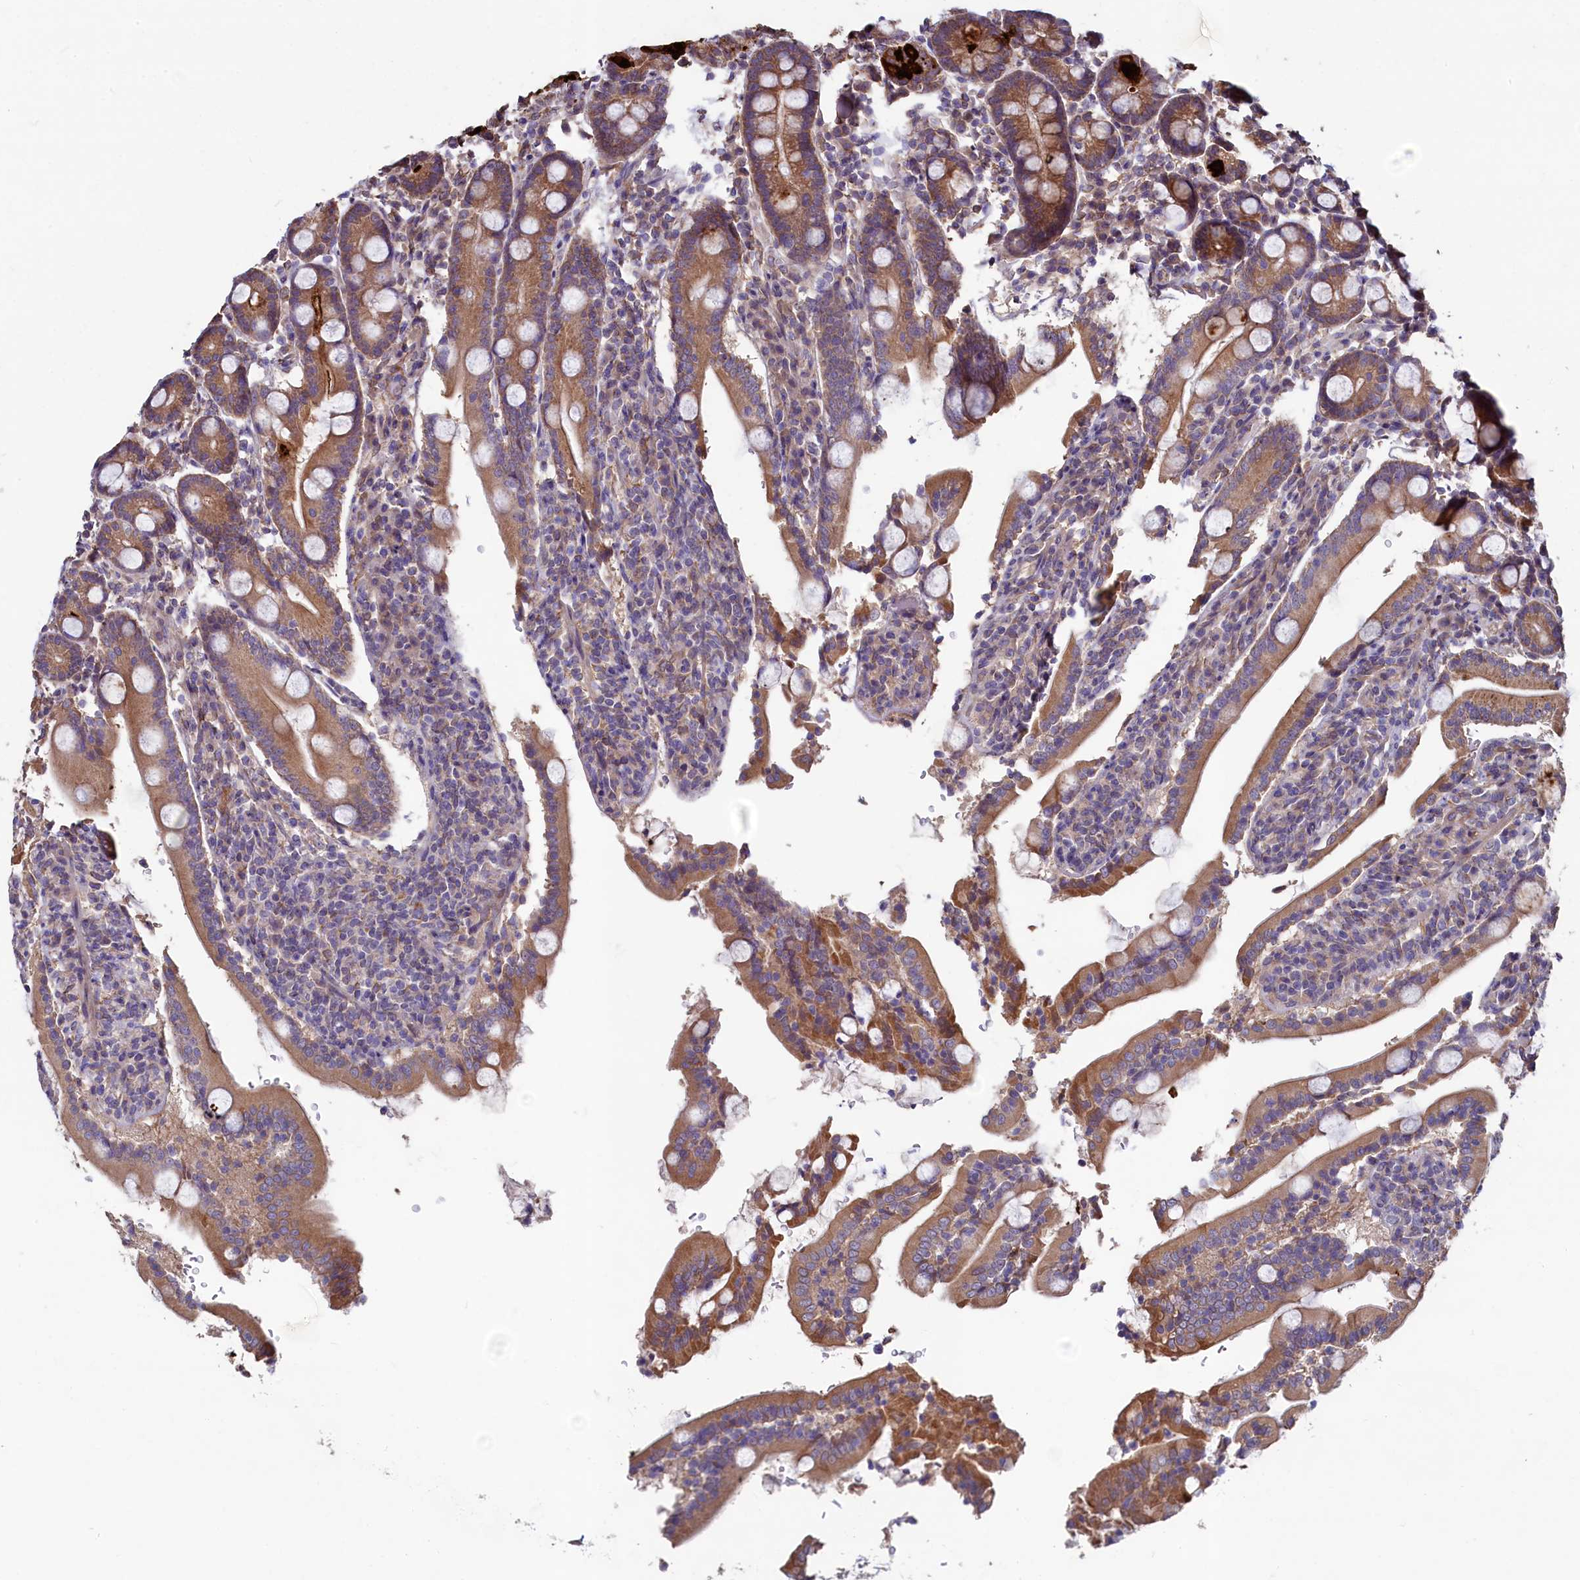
{"staining": {"intensity": "moderate", "quantity": ">75%", "location": "cytoplasmic/membranous"}, "tissue": "duodenum", "cell_type": "Glandular cells", "image_type": "normal", "snomed": [{"axis": "morphology", "description": "Normal tissue, NOS"}, {"axis": "topography", "description": "Duodenum"}], "caption": "The immunohistochemical stain labels moderate cytoplasmic/membranous positivity in glandular cells of unremarkable duodenum. The staining is performed using DAB (3,3'-diaminobenzidine) brown chromogen to label protein expression. The nuclei are counter-stained blue using hematoxylin.", "gene": "SPATA2L", "patient": {"sex": "male", "age": 35}}